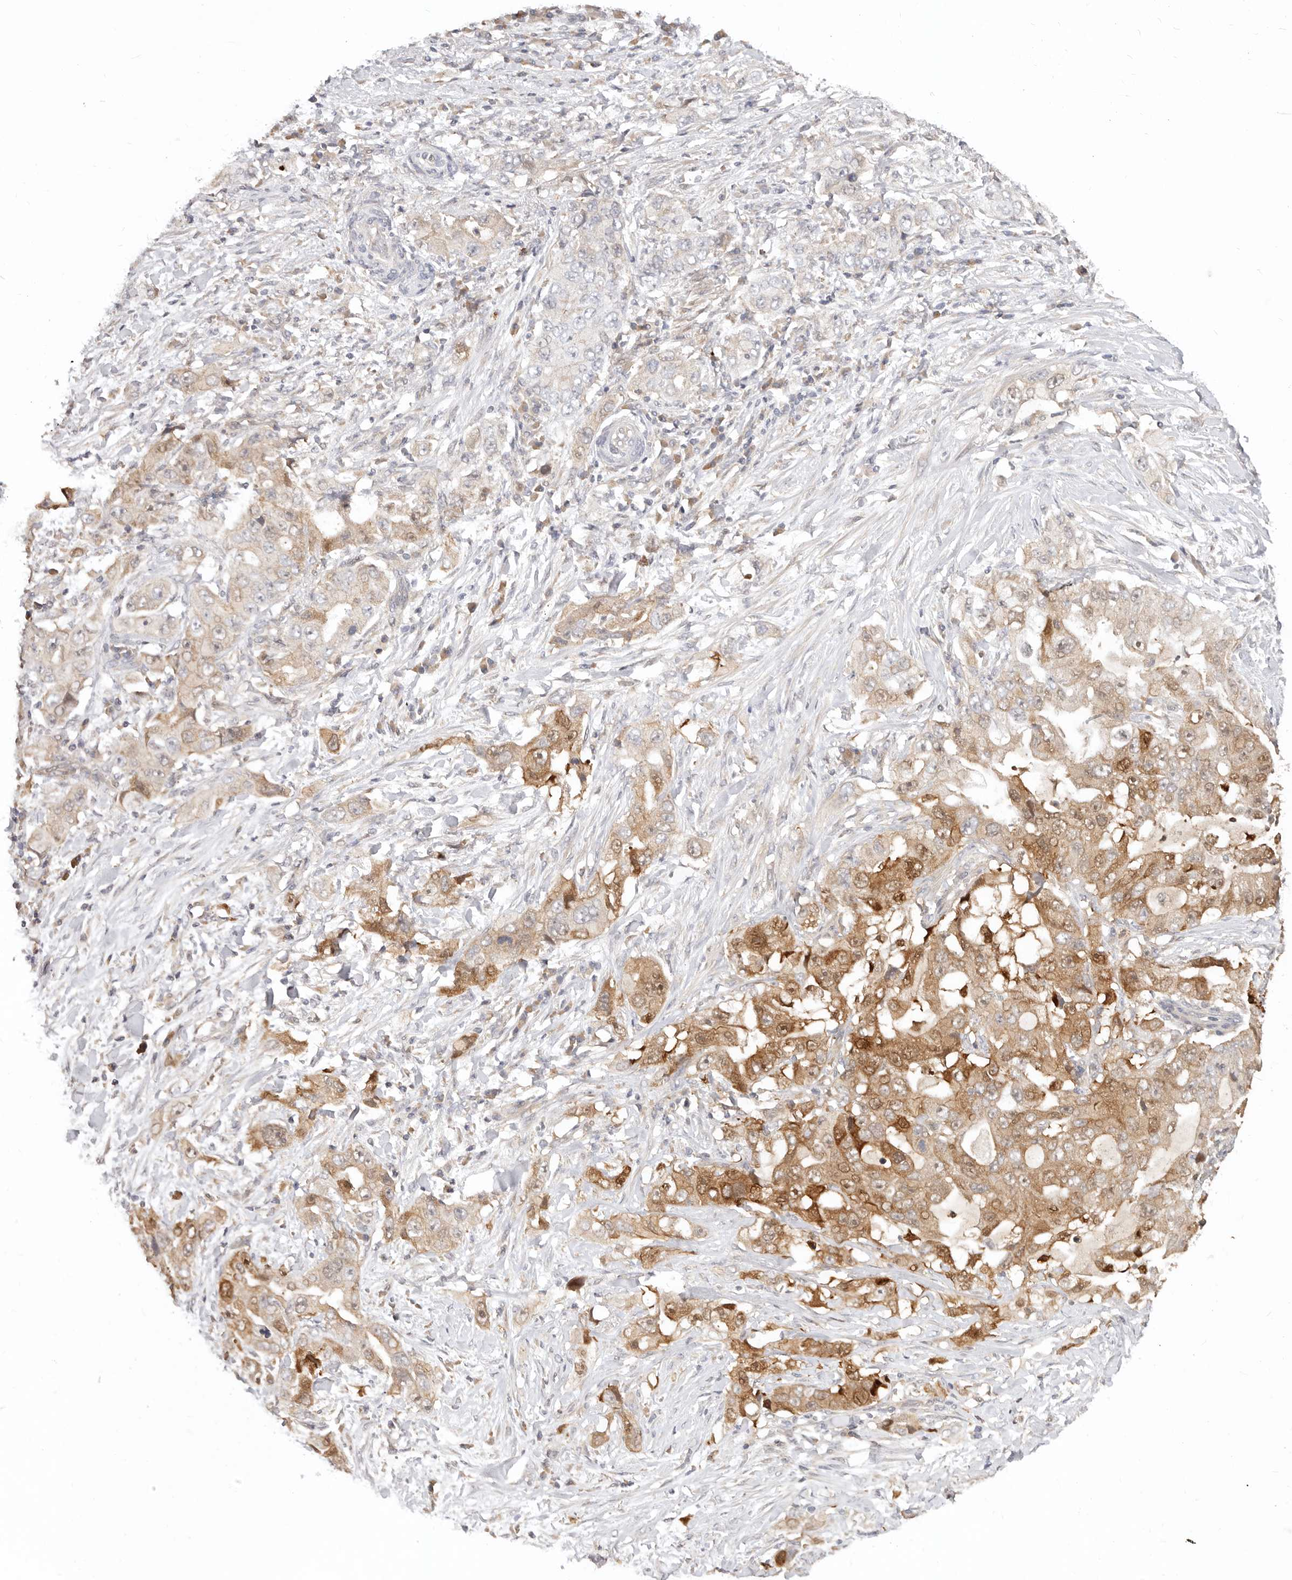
{"staining": {"intensity": "moderate", "quantity": "25%-75%", "location": "cytoplasmic/membranous,nuclear"}, "tissue": "lung cancer", "cell_type": "Tumor cells", "image_type": "cancer", "snomed": [{"axis": "morphology", "description": "Adenocarcinoma, NOS"}, {"axis": "topography", "description": "Lung"}], "caption": "Immunohistochemistry photomicrograph of lung adenocarcinoma stained for a protein (brown), which demonstrates medium levels of moderate cytoplasmic/membranous and nuclear positivity in approximately 25%-75% of tumor cells.", "gene": "USP49", "patient": {"sex": "female", "age": 51}}